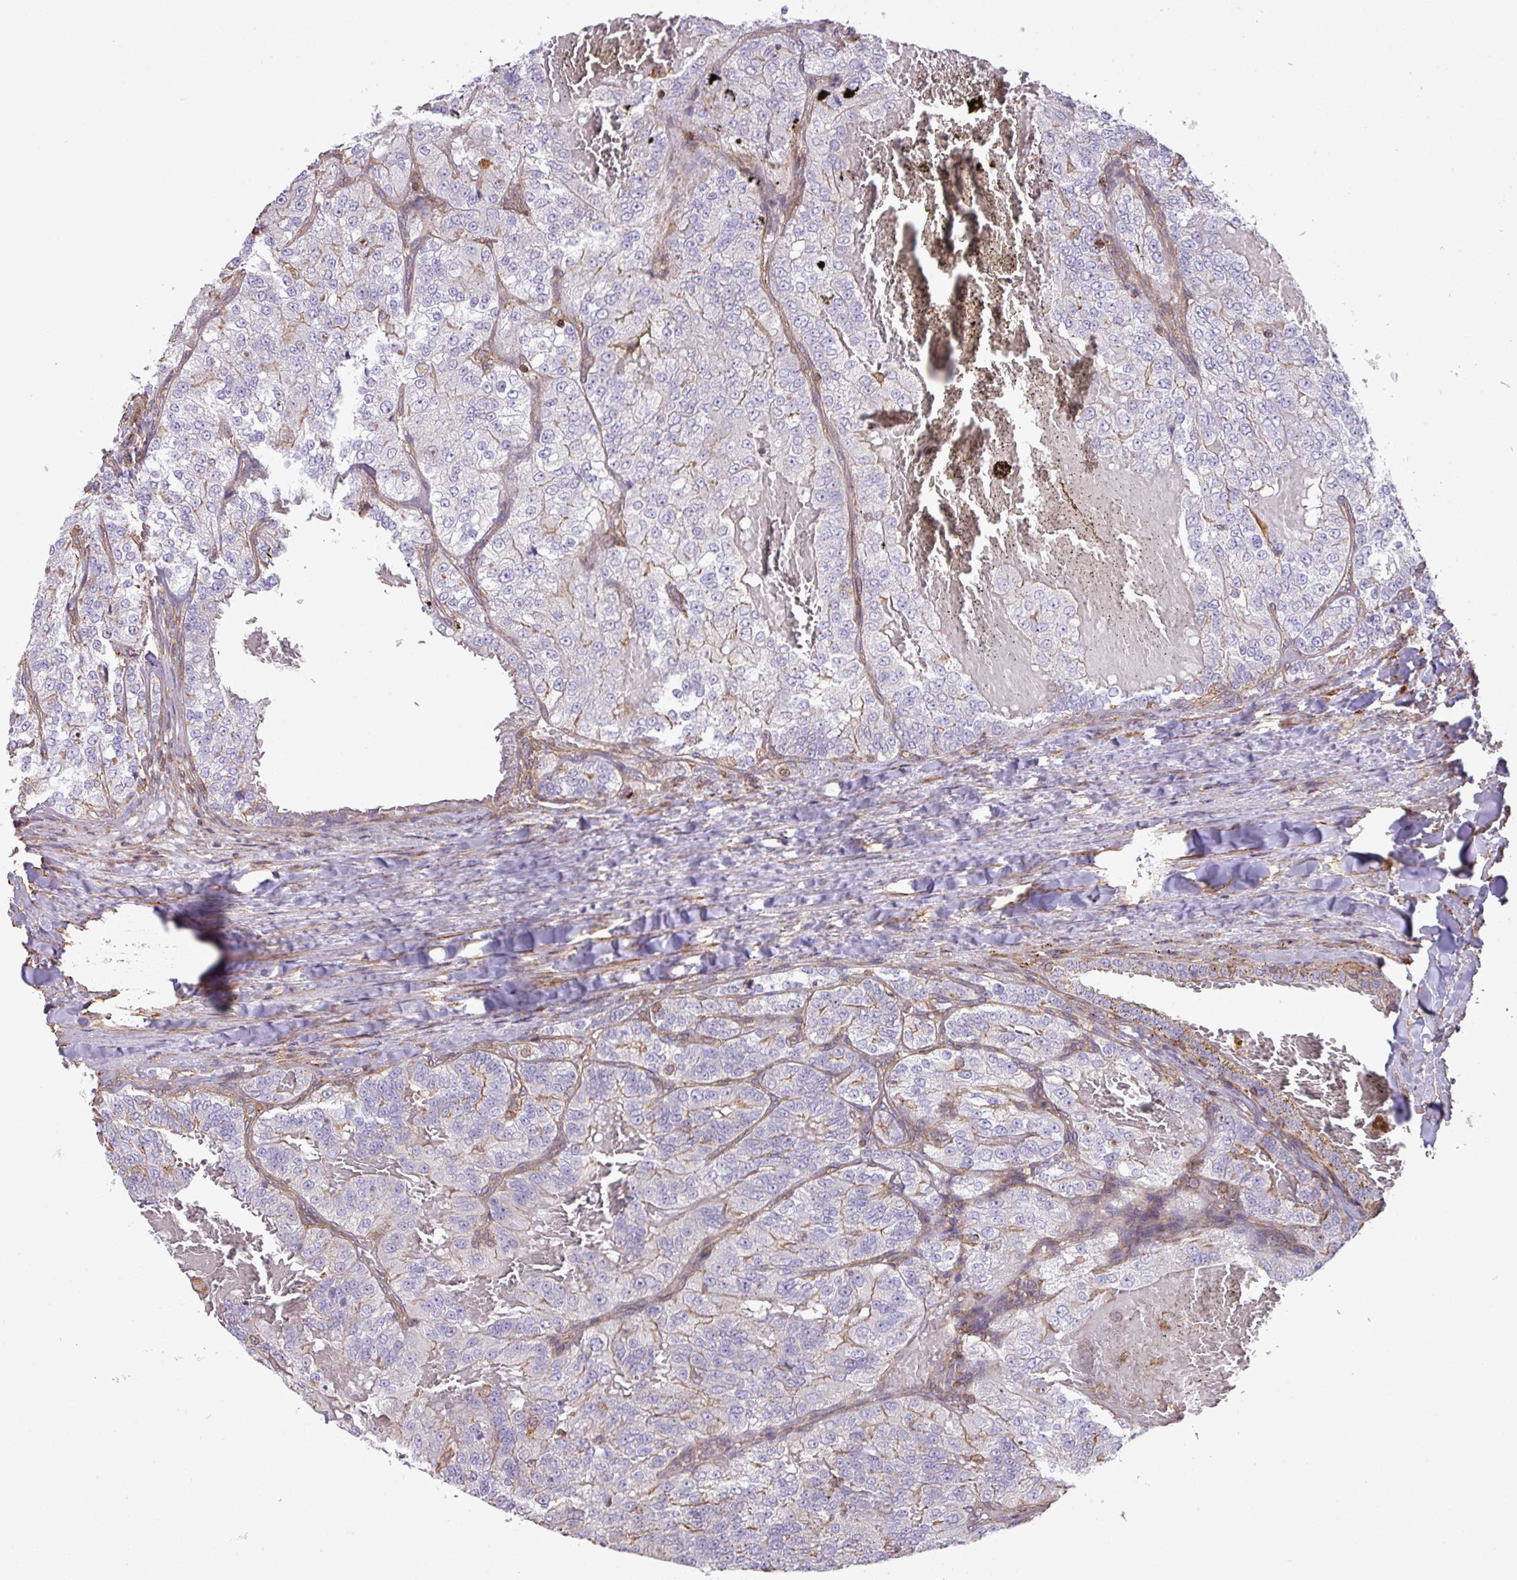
{"staining": {"intensity": "moderate", "quantity": "<25%", "location": "cytoplasmic/membranous"}, "tissue": "renal cancer", "cell_type": "Tumor cells", "image_type": "cancer", "snomed": [{"axis": "morphology", "description": "Adenocarcinoma, NOS"}, {"axis": "topography", "description": "Kidney"}], "caption": "Protein staining displays moderate cytoplasmic/membranous positivity in about <25% of tumor cells in adenocarcinoma (renal).", "gene": "LRRC41", "patient": {"sex": "female", "age": 63}}